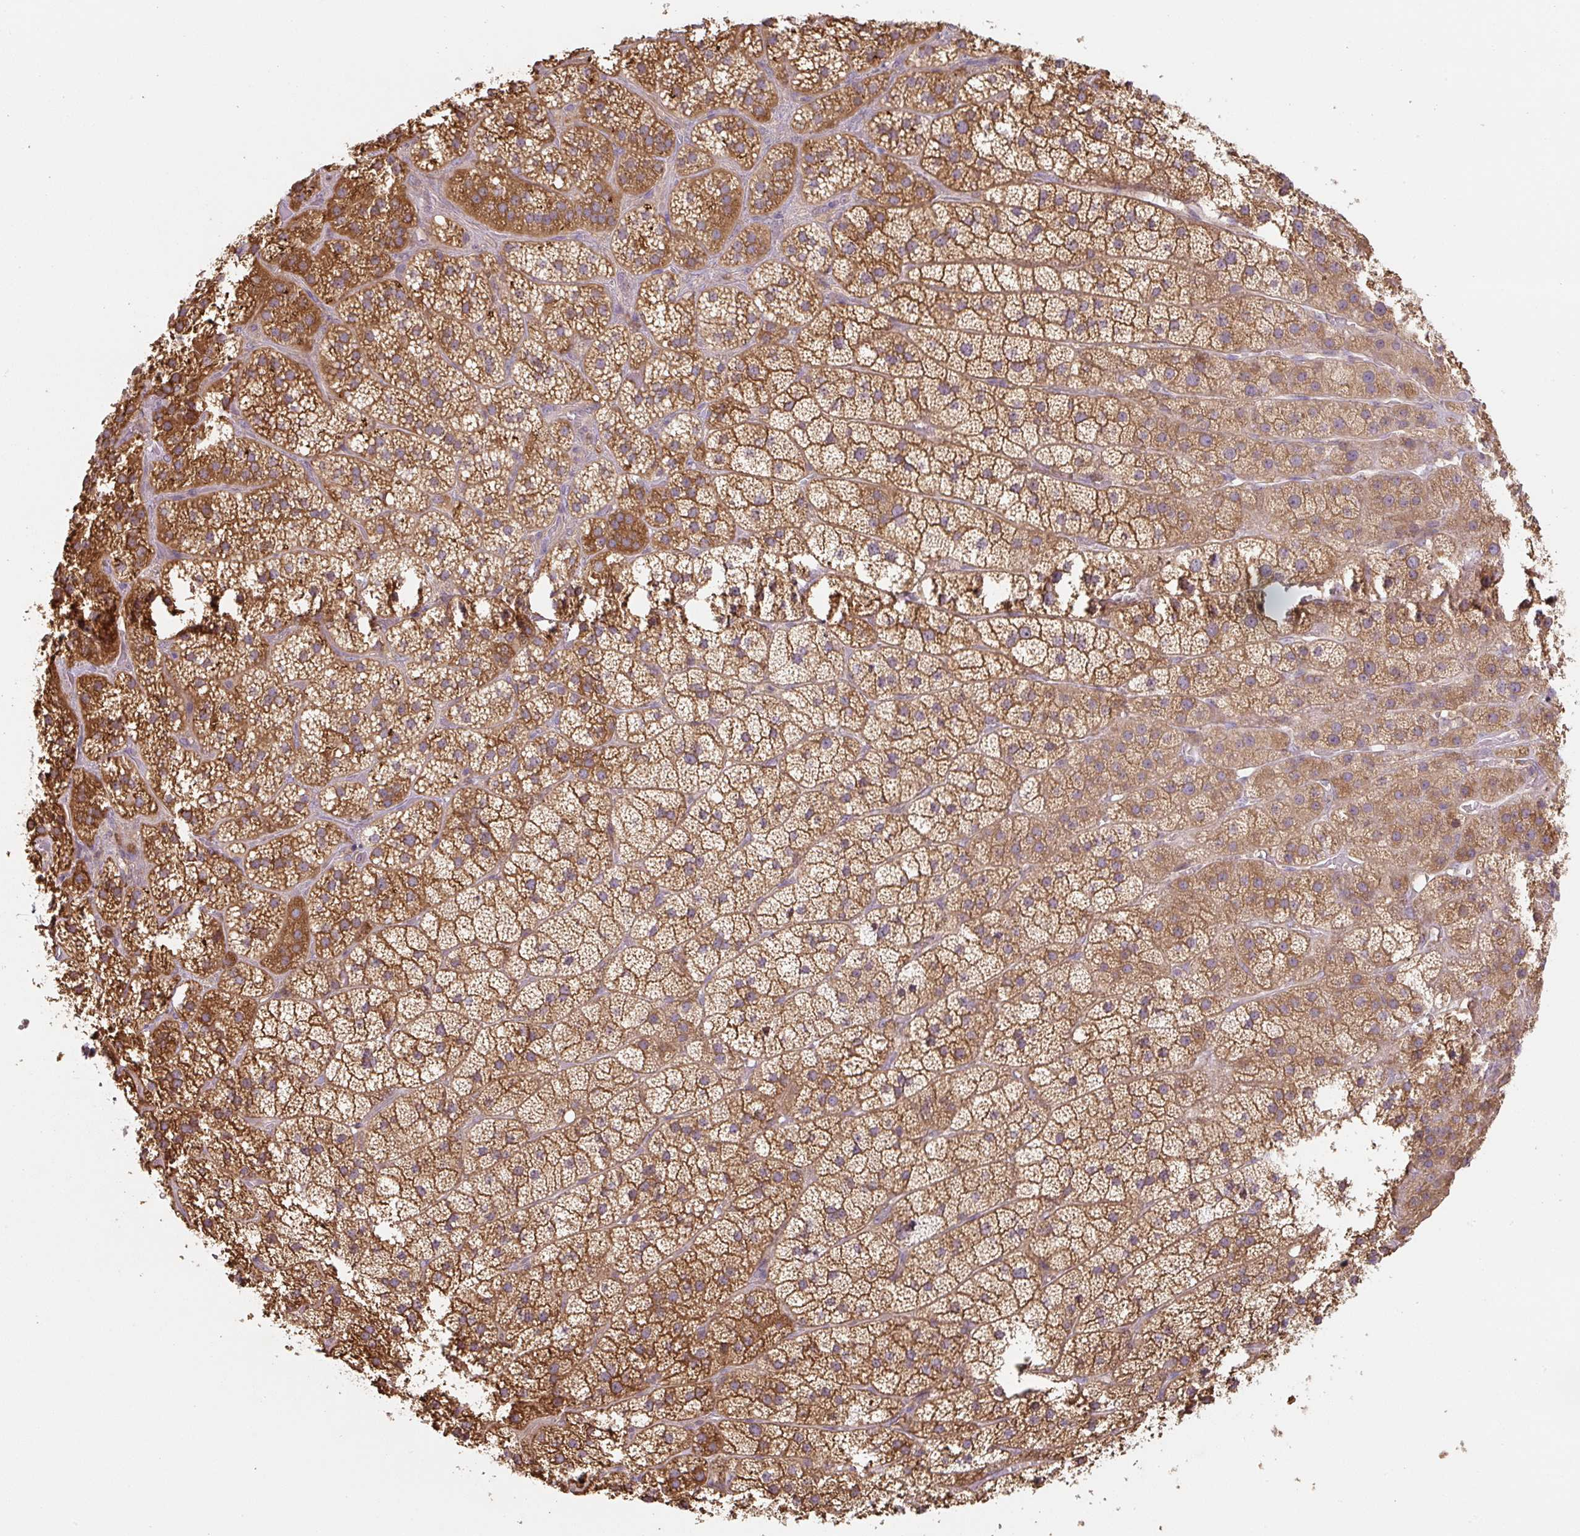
{"staining": {"intensity": "strong", "quantity": ">75%", "location": "cytoplasmic/membranous"}, "tissue": "adrenal gland", "cell_type": "Glandular cells", "image_type": "normal", "snomed": [{"axis": "morphology", "description": "Normal tissue, NOS"}, {"axis": "topography", "description": "Adrenal gland"}], "caption": "DAB (3,3'-diaminobenzidine) immunohistochemical staining of benign adrenal gland exhibits strong cytoplasmic/membranous protein positivity in approximately >75% of glandular cells. (IHC, brightfield microscopy, high magnification).", "gene": "C2orf73", "patient": {"sex": "male", "age": 57}}